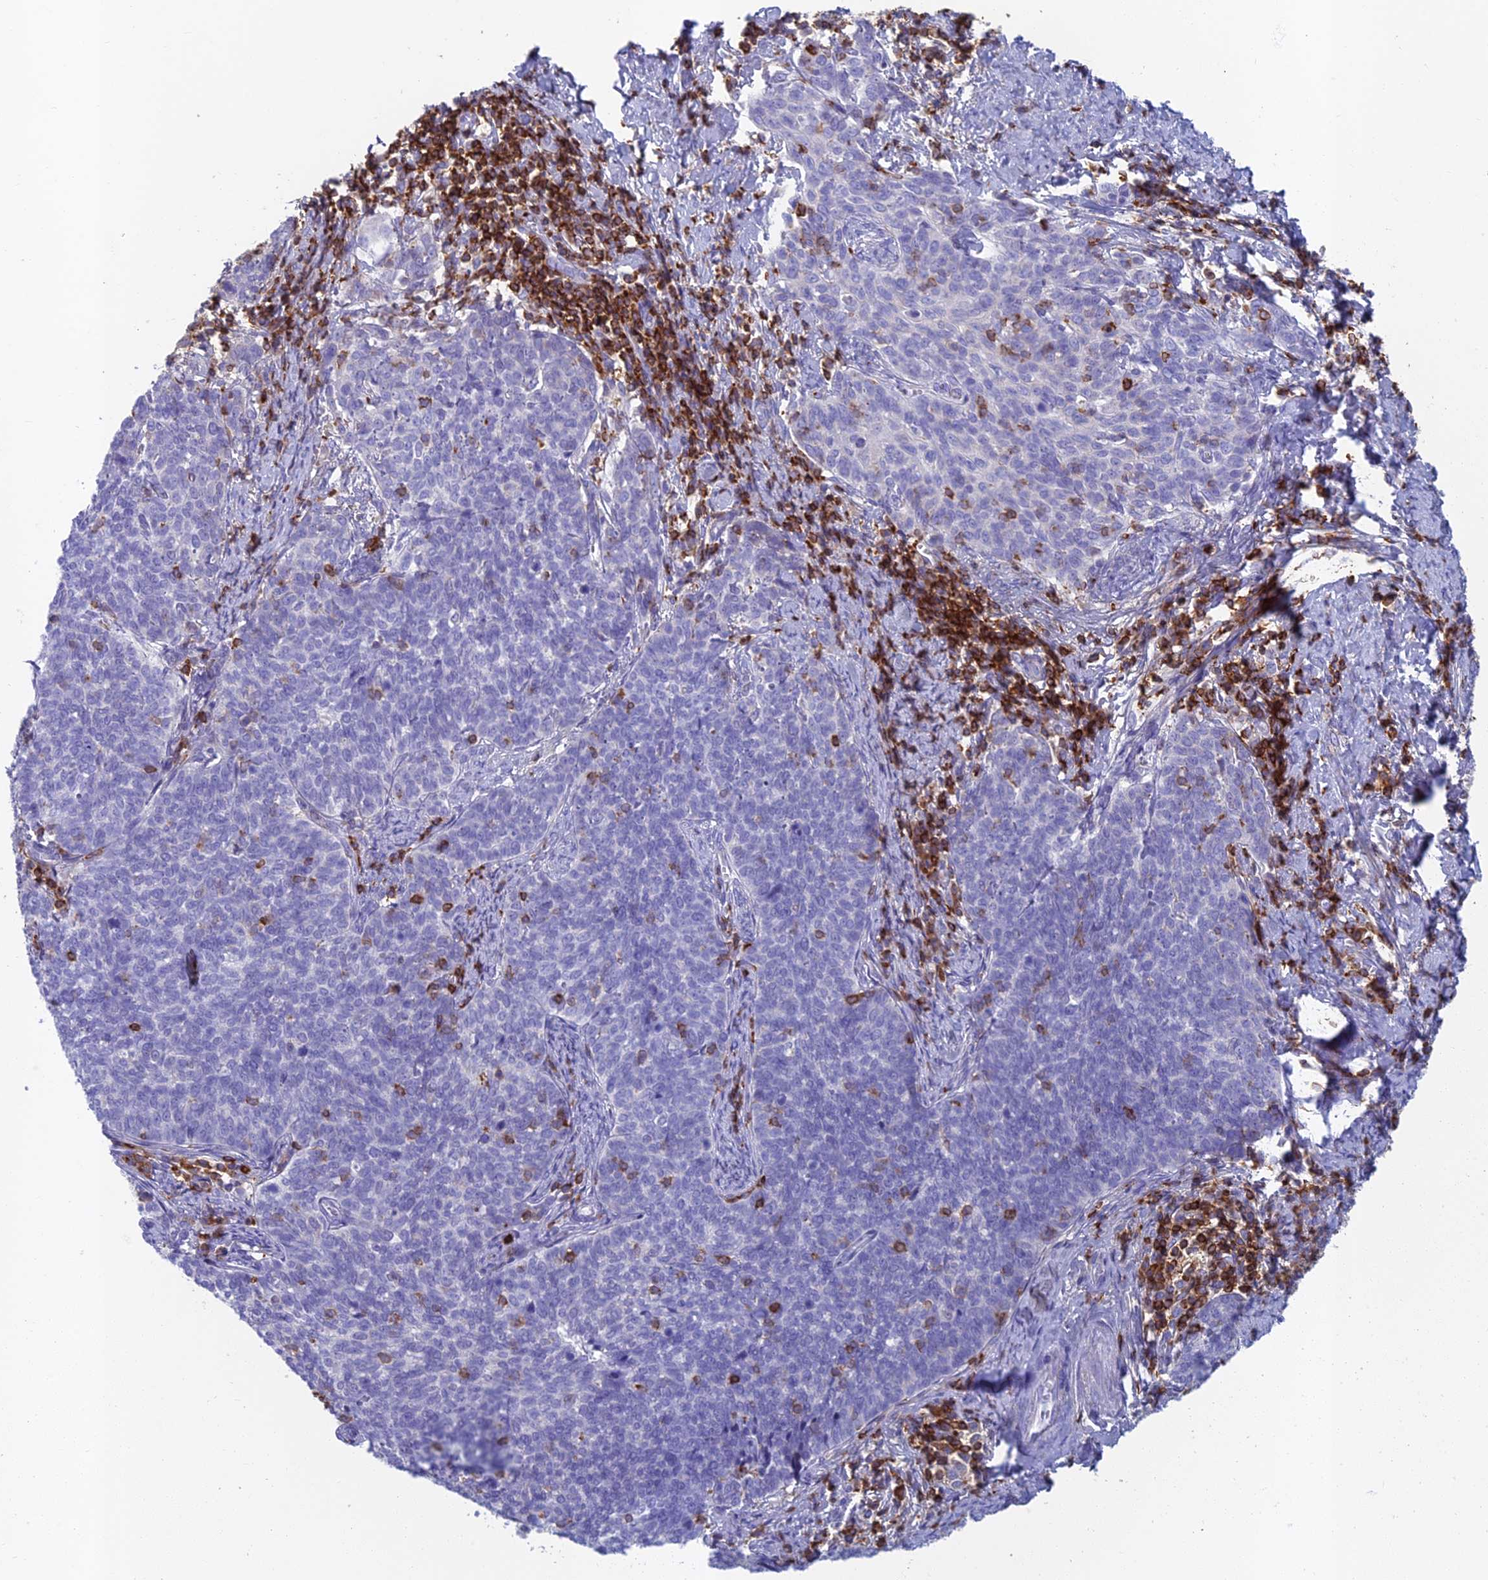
{"staining": {"intensity": "negative", "quantity": "none", "location": "none"}, "tissue": "cervical cancer", "cell_type": "Tumor cells", "image_type": "cancer", "snomed": [{"axis": "morphology", "description": "Squamous cell carcinoma, NOS"}, {"axis": "topography", "description": "Cervix"}], "caption": "A high-resolution micrograph shows IHC staining of squamous cell carcinoma (cervical), which exhibits no significant staining in tumor cells.", "gene": "ABI3BP", "patient": {"sex": "female", "age": 39}}